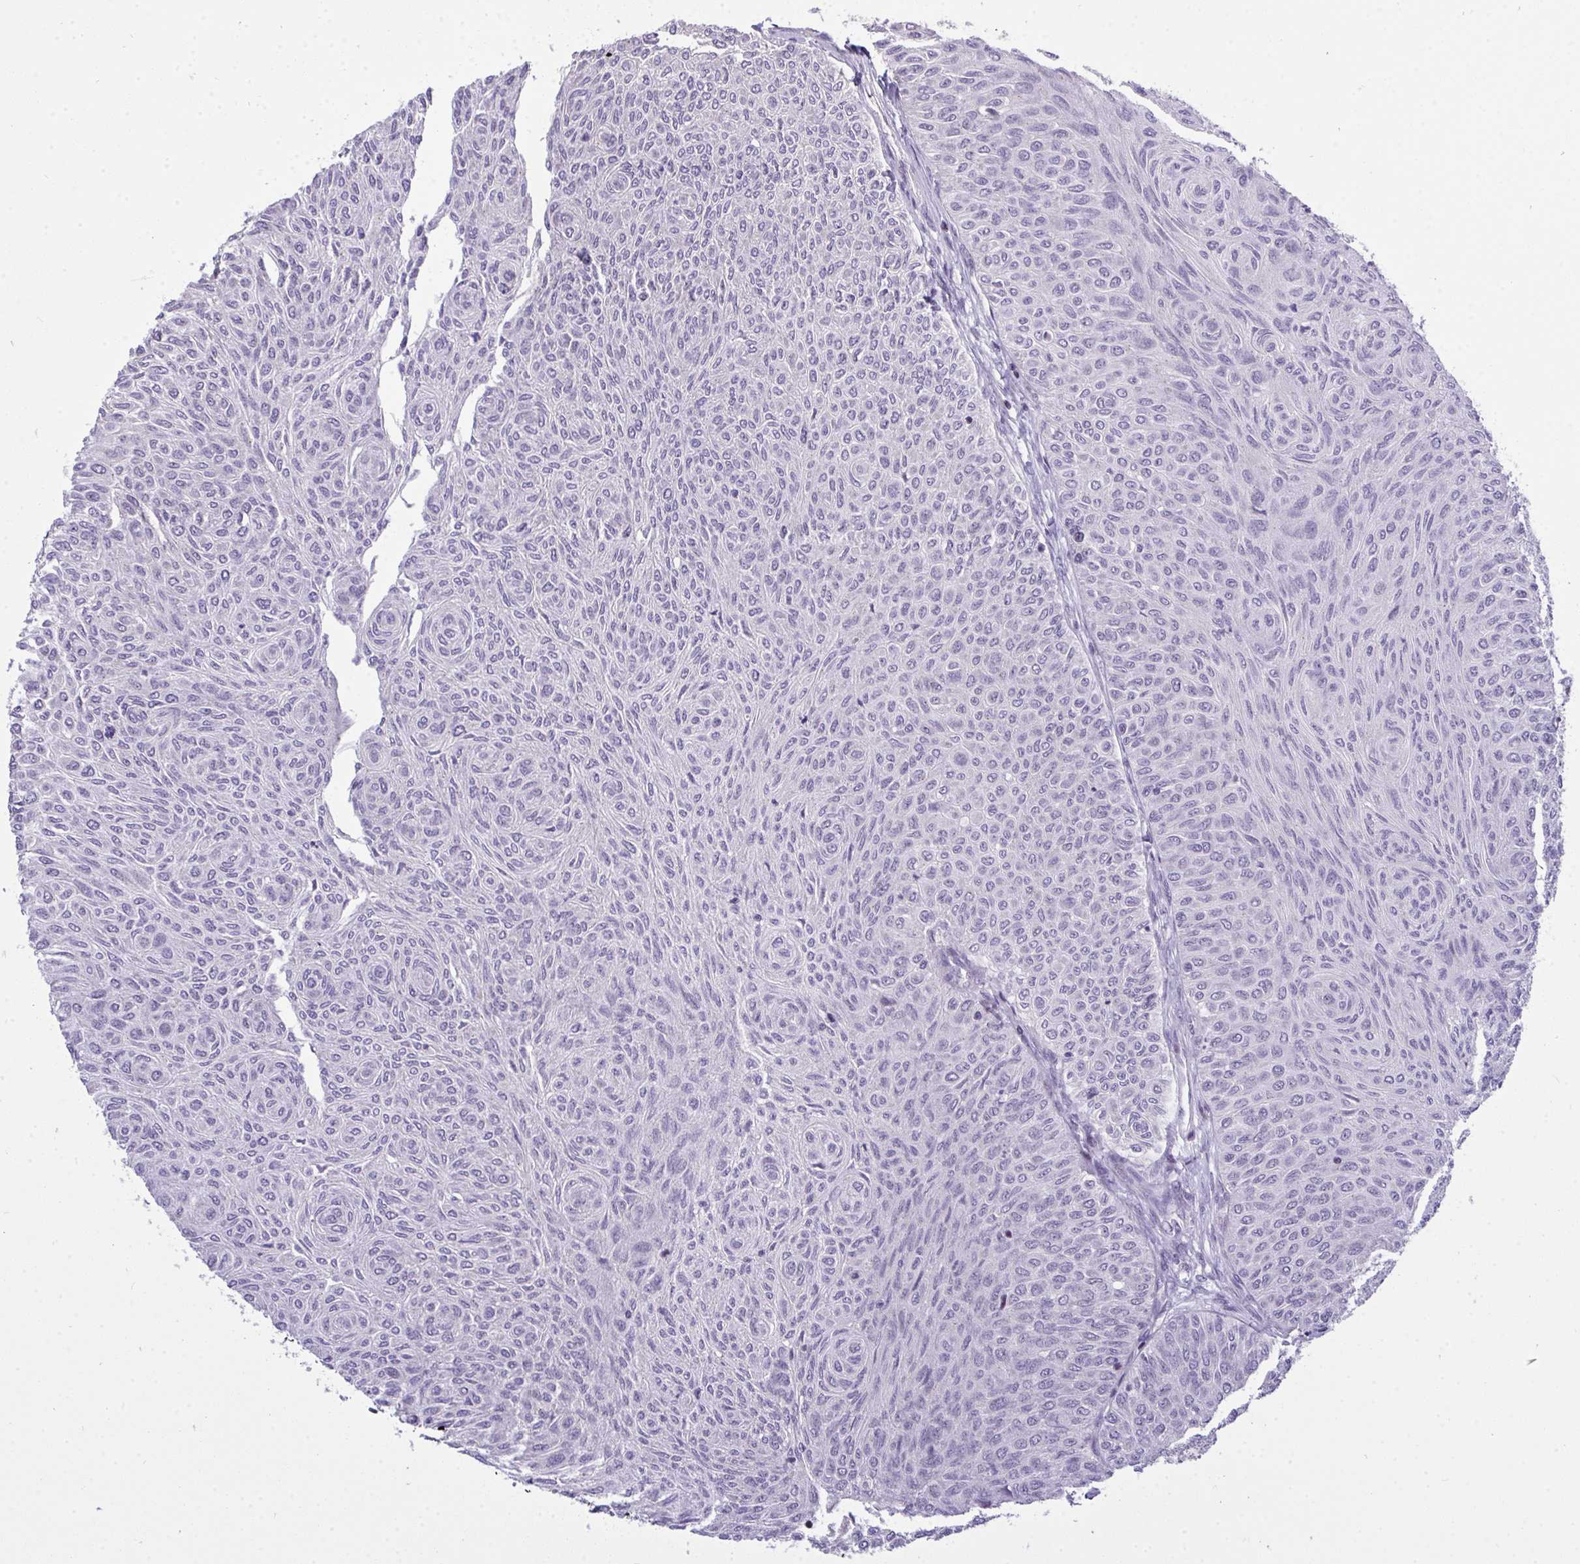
{"staining": {"intensity": "negative", "quantity": "none", "location": "none"}, "tissue": "urothelial cancer", "cell_type": "Tumor cells", "image_type": "cancer", "snomed": [{"axis": "morphology", "description": "Urothelial carcinoma, Low grade"}, {"axis": "topography", "description": "Urinary bladder"}], "caption": "This is an immunohistochemistry (IHC) photomicrograph of low-grade urothelial carcinoma. There is no expression in tumor cells.", "gene": "PLPPR3", "patient": {"sex": "male", "age": 78}}